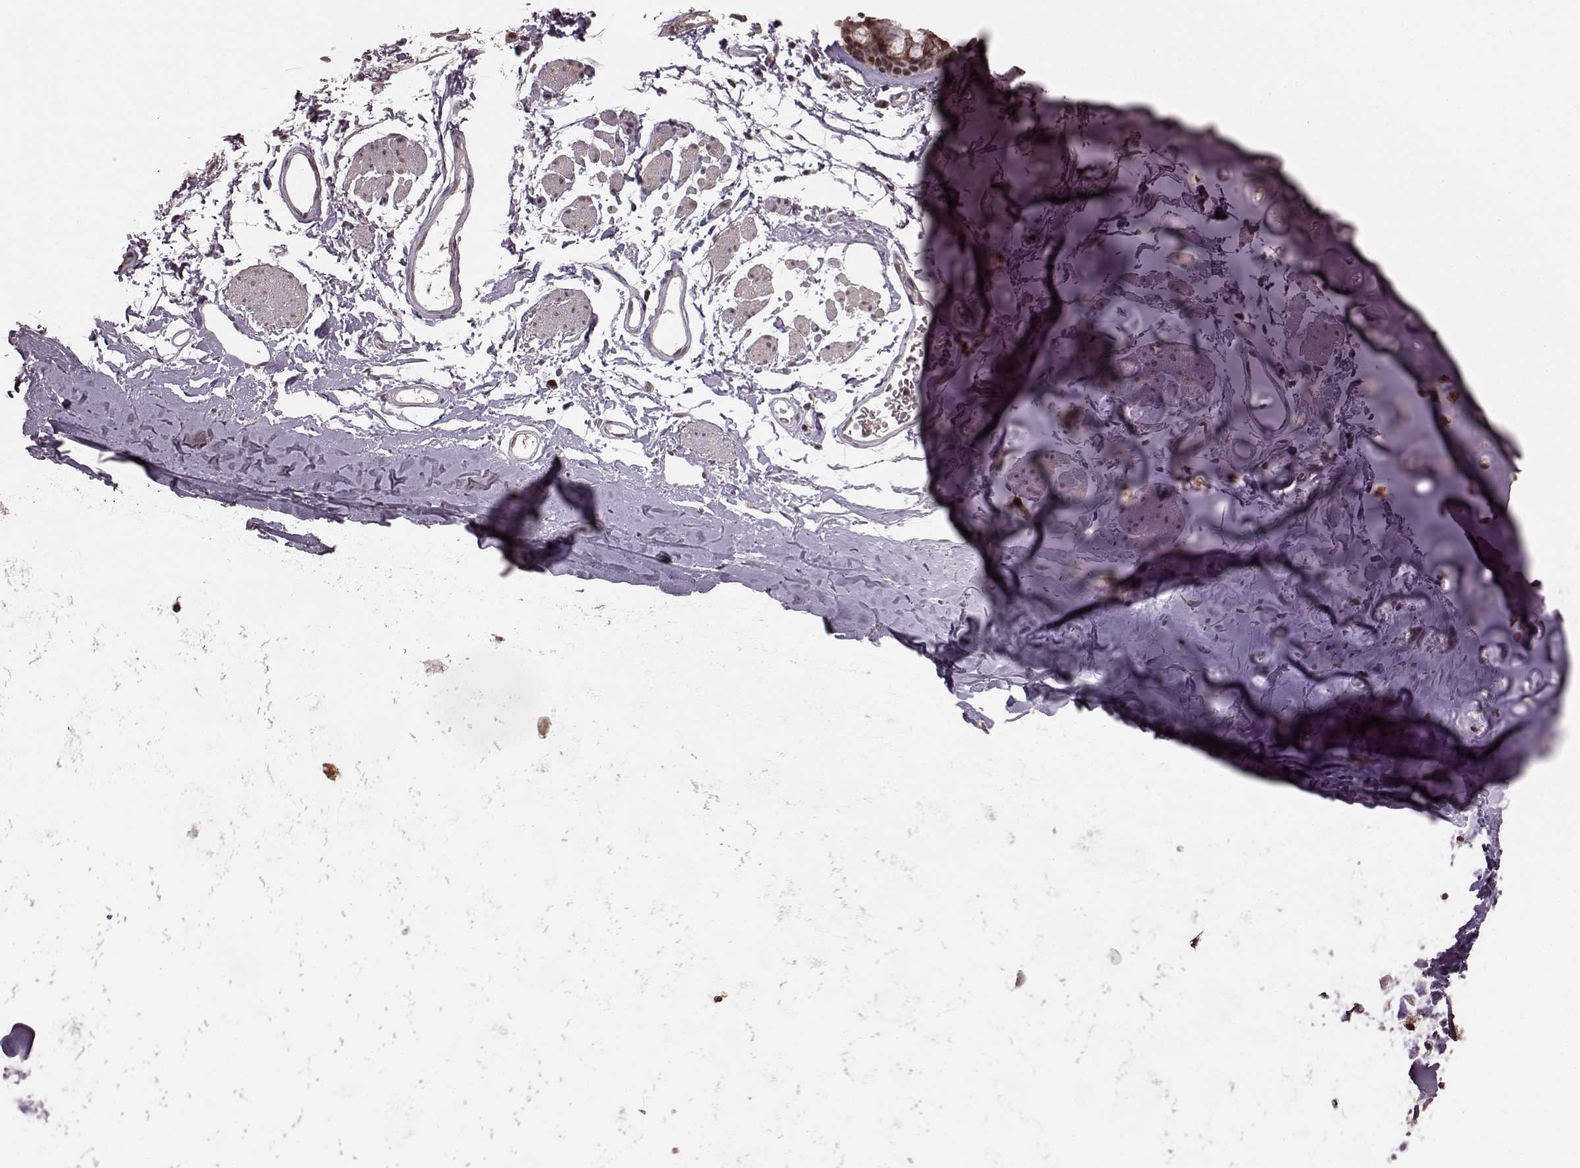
{"staining": {"intensity": "negative", "quantity": "none", "location": "none"}, "tissue": "adipose tissue", "cell_type": "Adipocytes", "image_type": "normal", "snomed": [{"axis": "morphology", "description": "Normal tissue, NOS"}, {"axis": "topography", "description": "Cartilage tissue"}, {"axis": "topography", "description": "Bronchus"}], "caption": "Adipocytes show no significant staining in unremarkable adipose tissue. The staining is performed using DAB brown chromogen with nuclei counter-stained in using hematoxylin.", "gene": "GSS", "patient": {"sex": "female", "age": 79}}